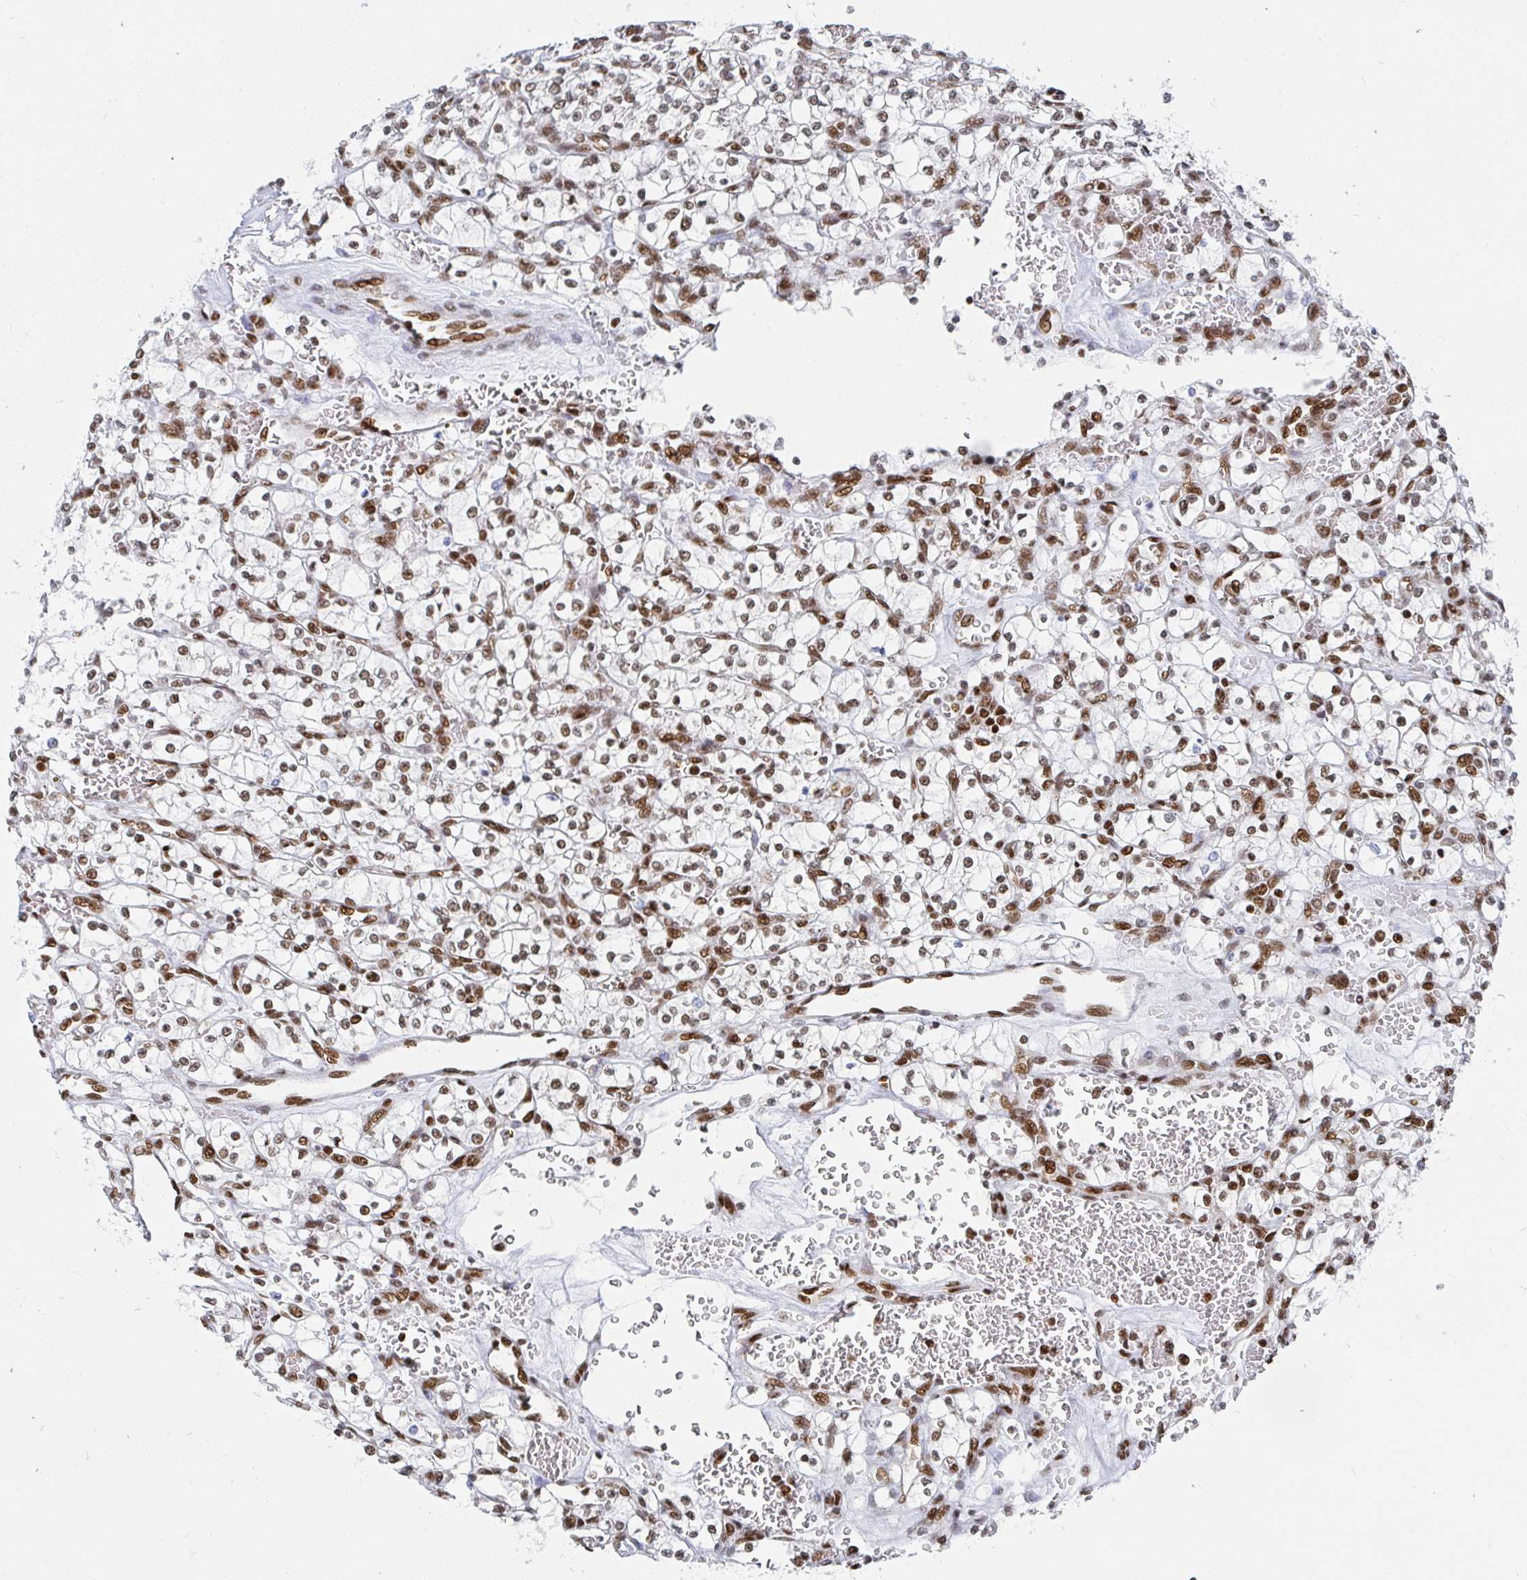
{"staining": {"intensity": "moderate", "quantity": ">75%", "location": "nuclear"}, "tissue": "renal cancer", "cell_type": "Tumor cells", "image_type": "cancer", "snomed": [{"axis": "morphology", "description": "Adenocarcinoma, NOS"}, {"axis": "topography", "description": "Kidney"}], "caption": "Adenocarcinoma (renal) tissue demonstrates moderate nuclear expression in approximately >75% of tumor cells", "gene": "EWSR1", "patient": {"sex": "female", "age": 64}}